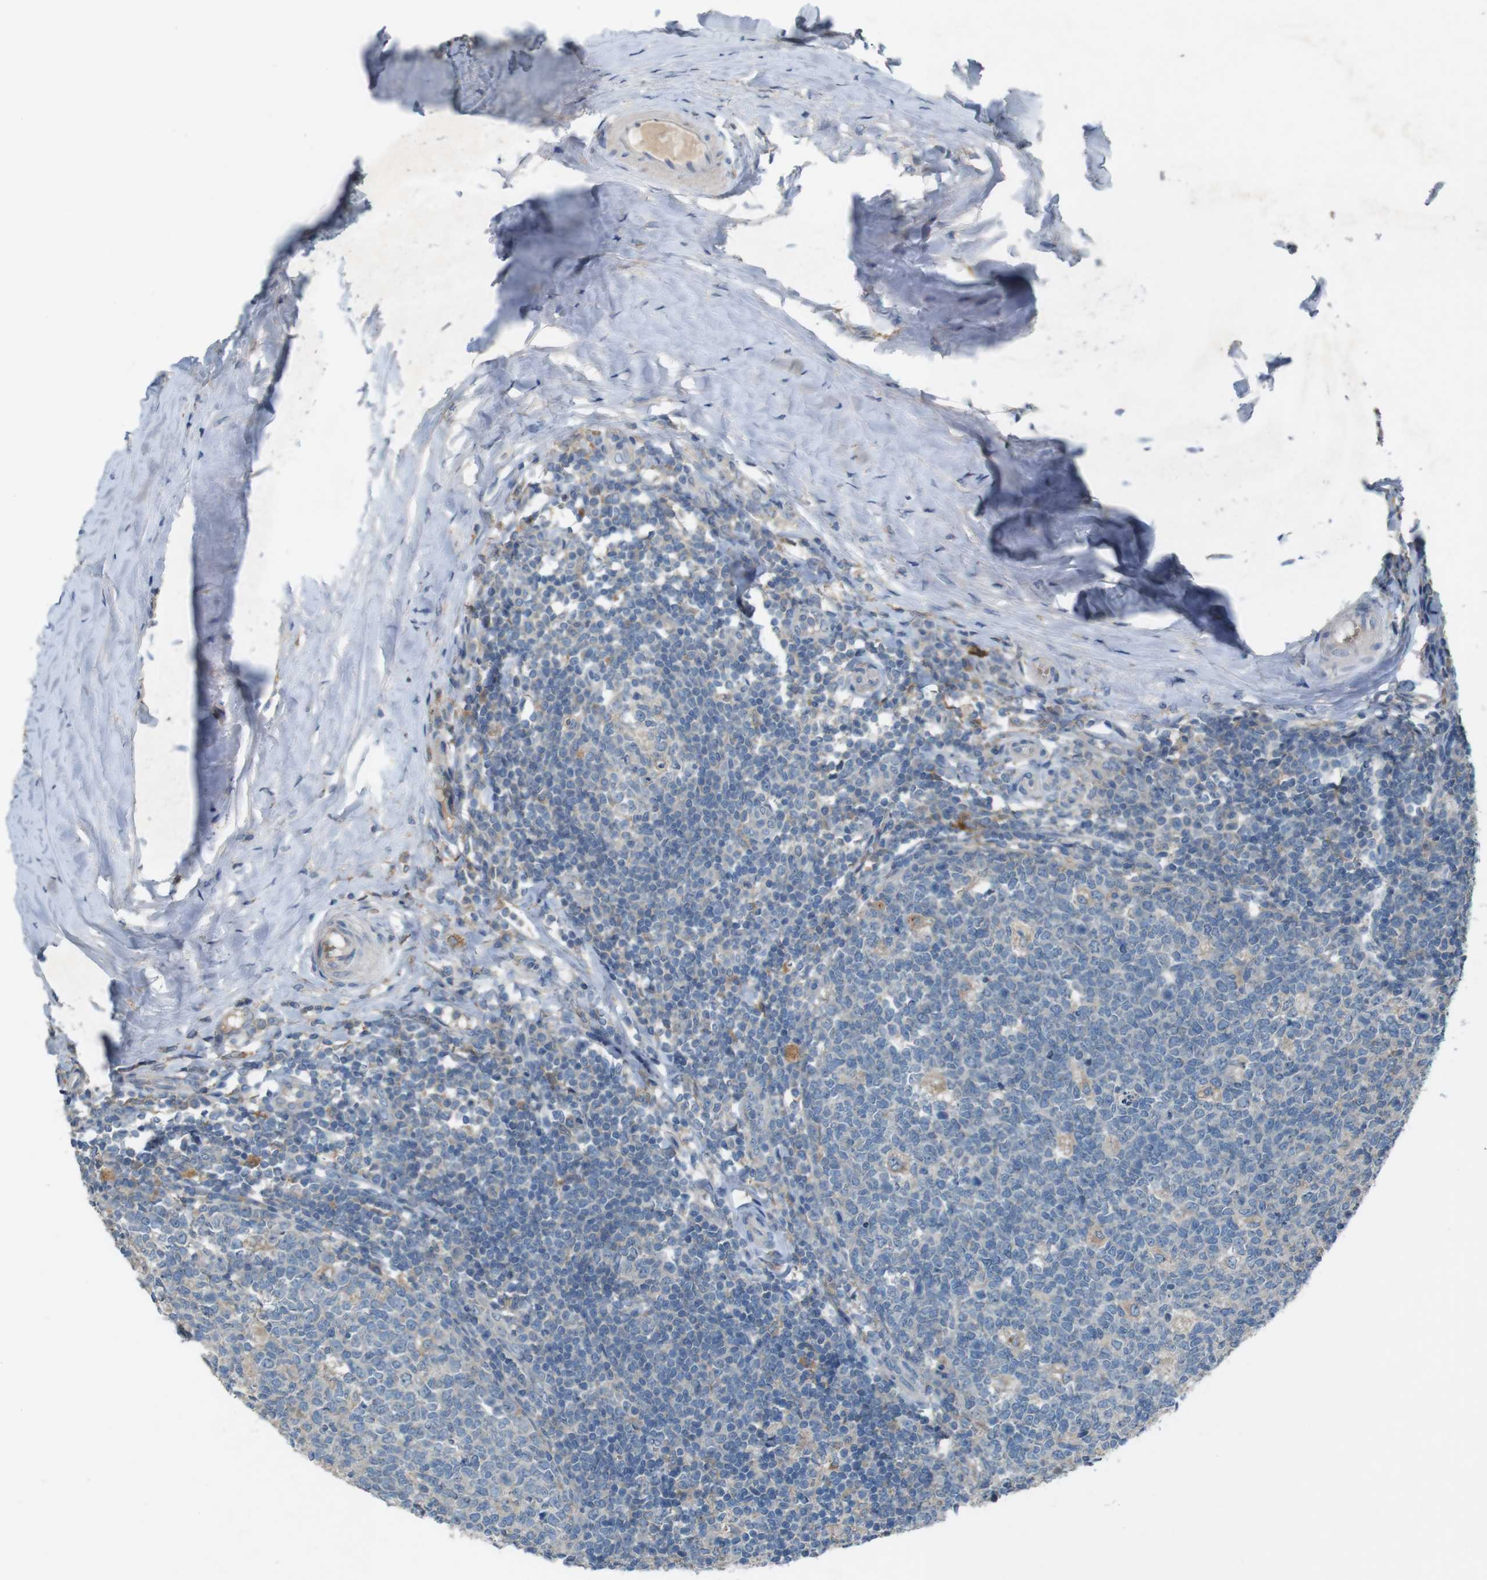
{"staining": {"intensity": "negative", "quantity": "none", "location": "none"}, "tissue": "tonsil", "cell_type": "Germinal center cells", "image_type": "normal", "snomed": [{"axis": "morphology", "description": "Normal tissue, NOS"}, {"axis": "topography", "description": "Tonsil"}], "caption": "Immunohistochemistry photomicrograph of unremarkable tonsil: tonsil stained with DAB reveals no significant protein staining in germinal center cells. (DAB (3,3'-diaminobenzidine) IHC visualized using brightfield microscopy, high magnification).", "gene": "MOGAT3", "patient": {"sex": "female", "age": 19}}